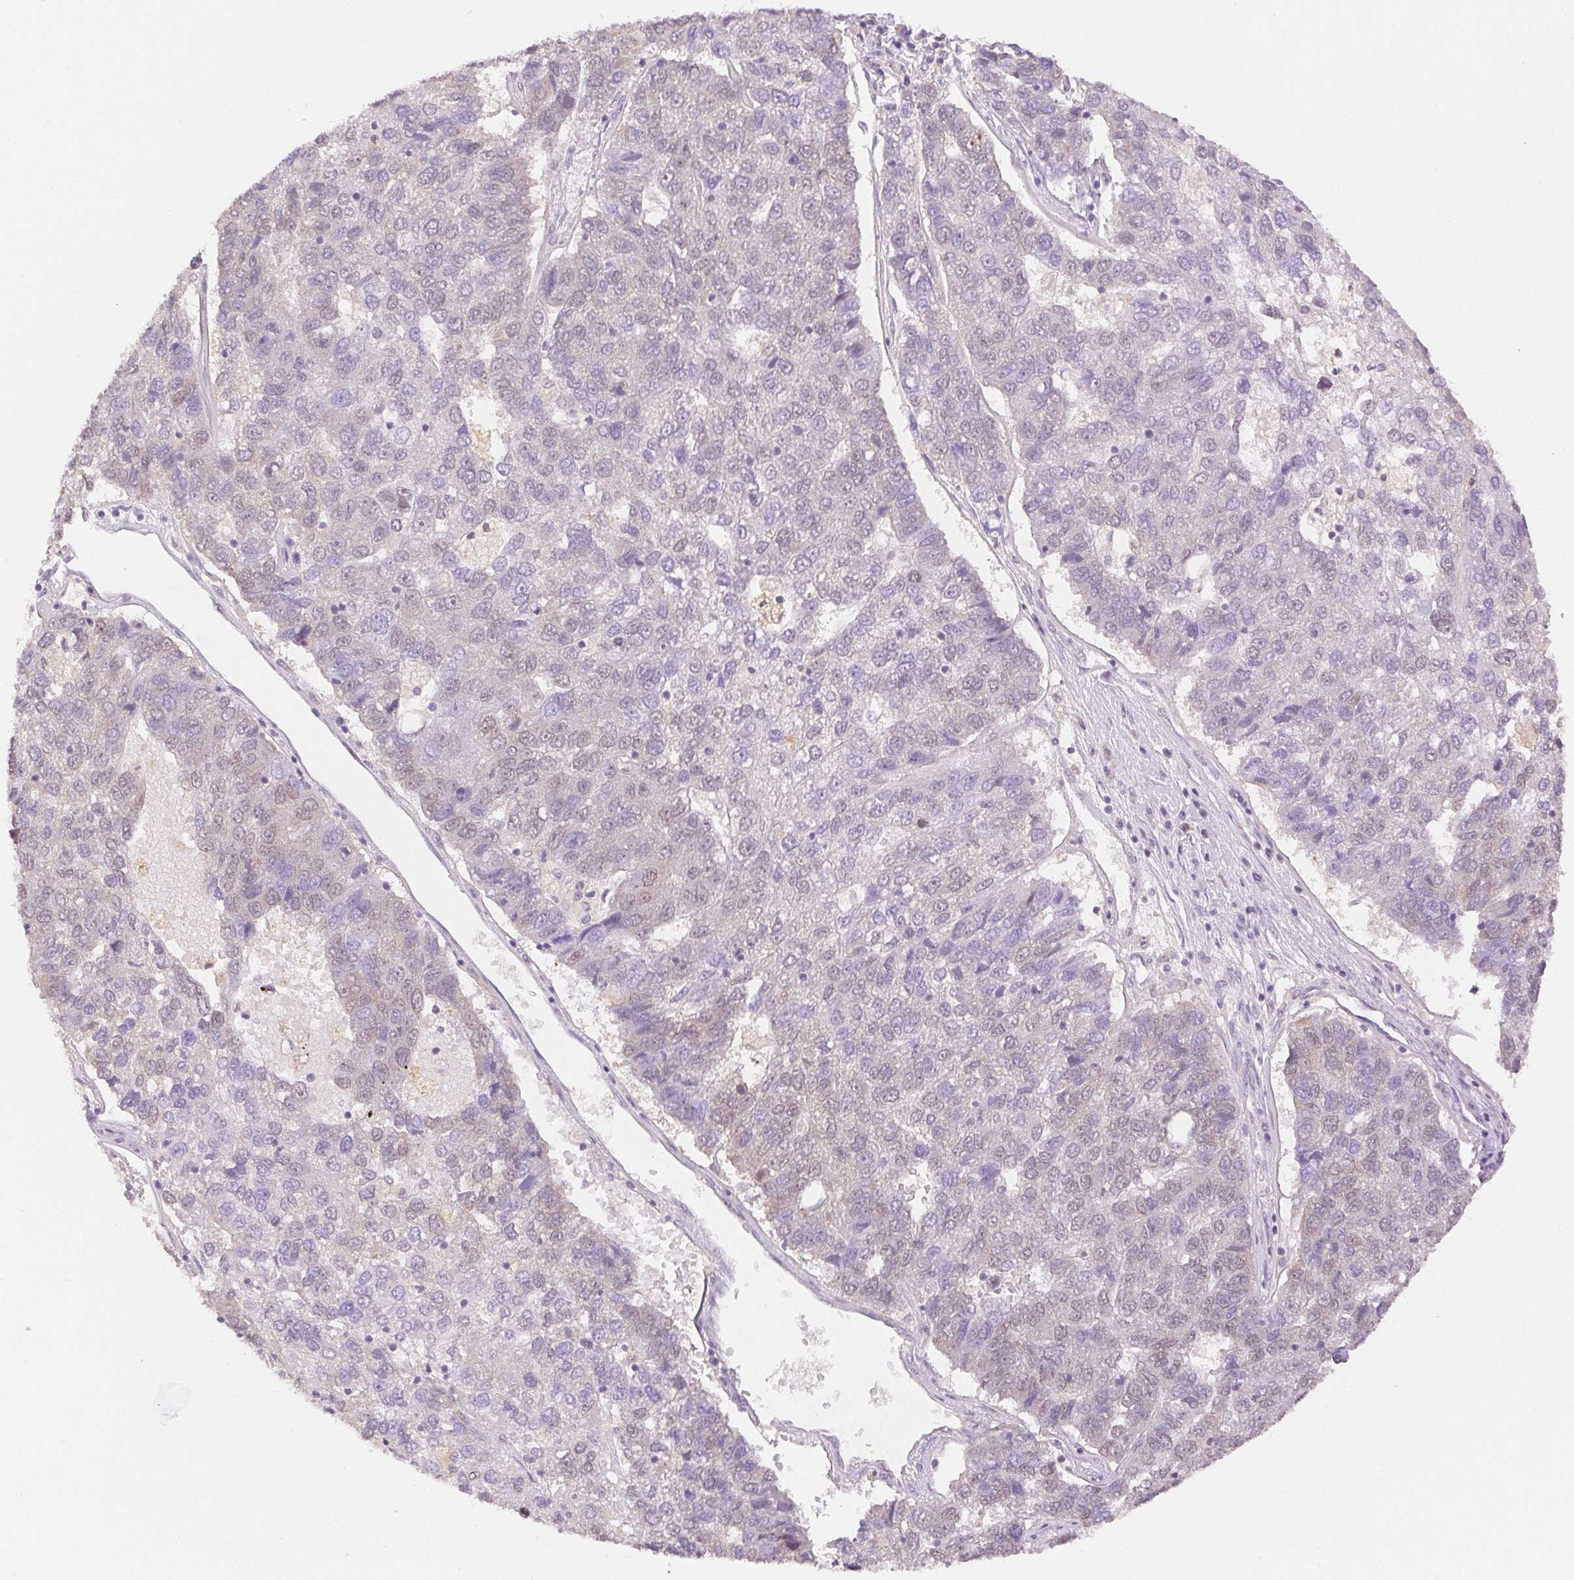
{"staining": {"intensity": "weak", "quantity": "<25%", "location": "nuclear"}, "tissue": "pancreatic cancer", "cell_type": "Tumor cells", "image_type": "cancer", "snomed": [{"axis": "morphology", "description": "Adenocarcinoma, NOS"}, {"axis": "topography", "description": "Pancreas"}], "caption": "Tumor cells show no significant protein expression in pancreatic cancer.", "gene": "H2AZ2", "patient": {"sex": "female", "age": 61}}